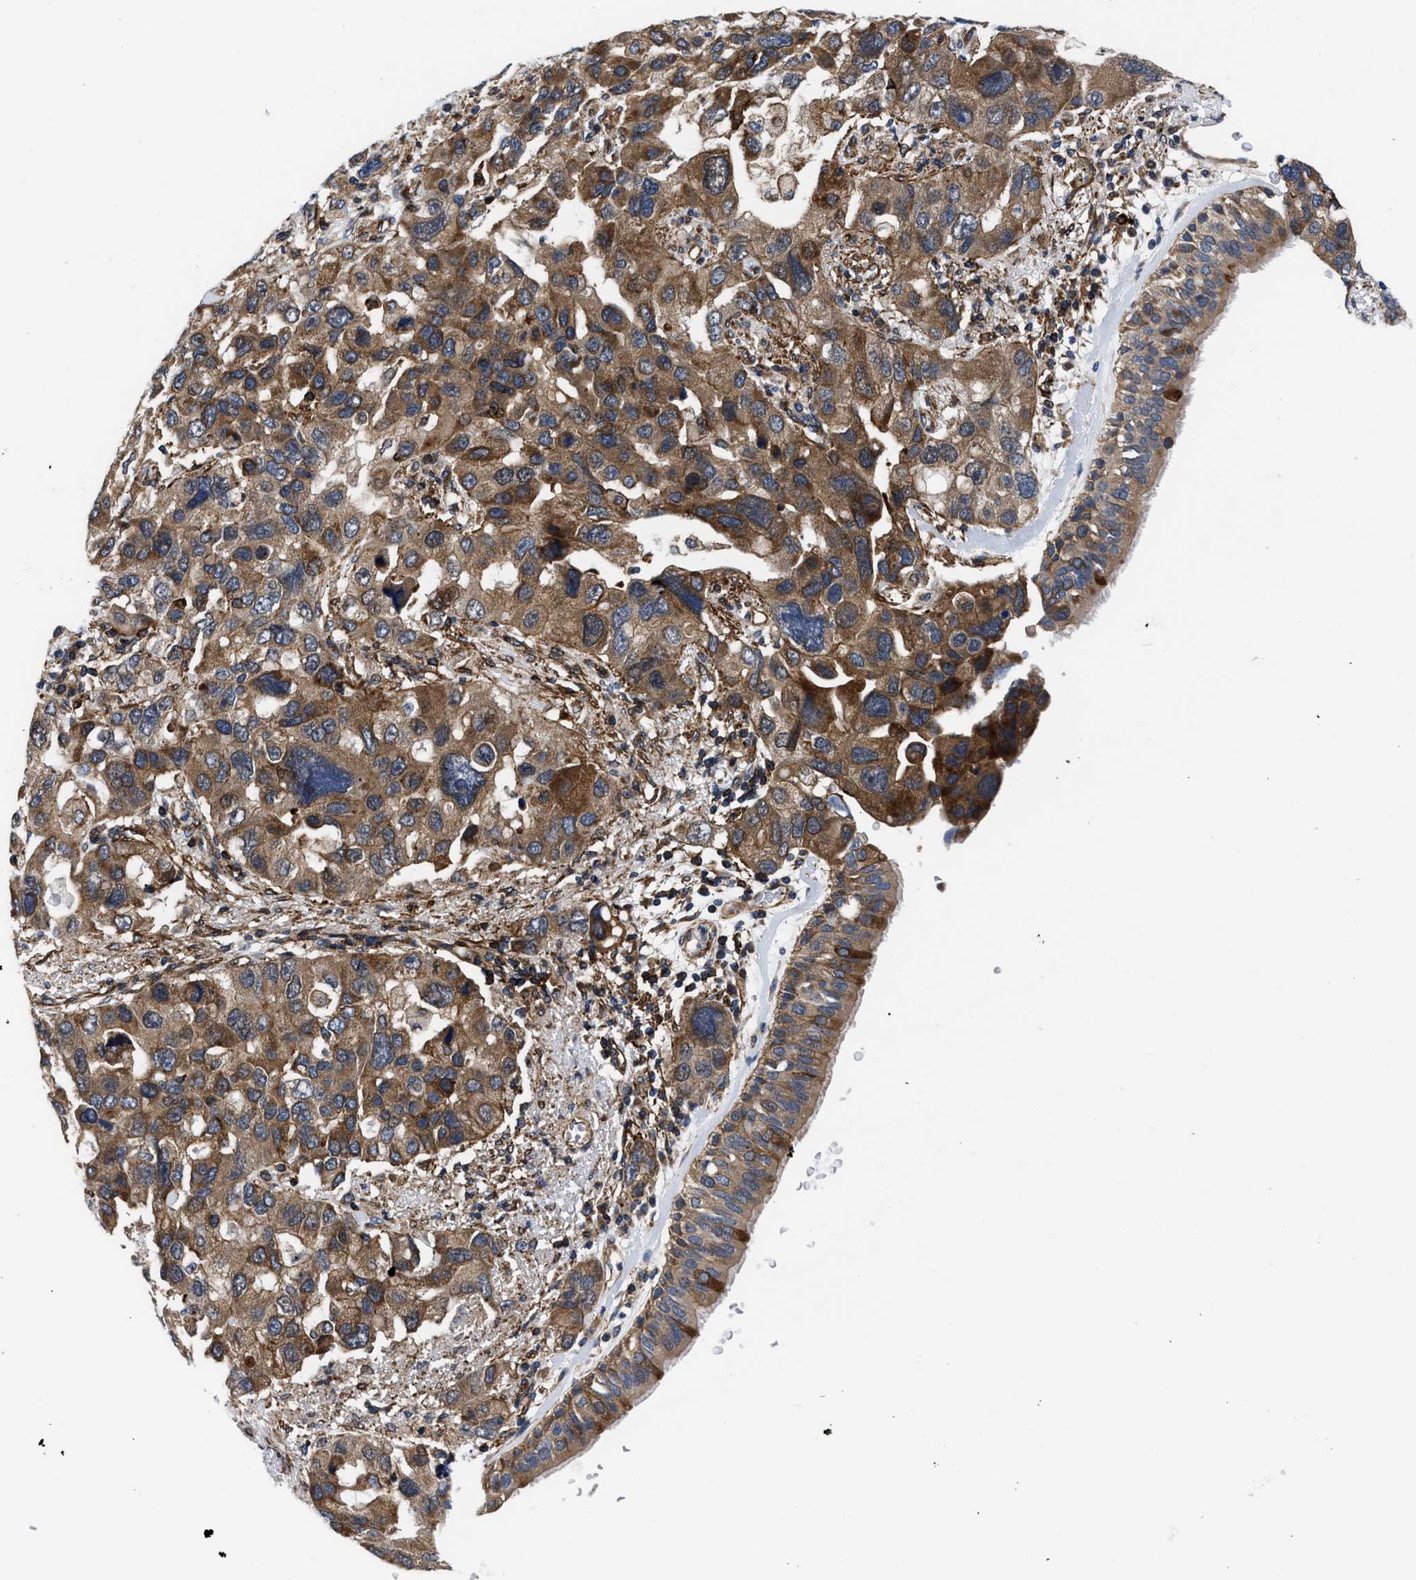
{"staining": {"intensity": "moderate", "quantity": ">75%", "location": "cytoplasmic/membranous"}, "tissue": "bronchus", "cell_type": "Respiratory epithelial cells", "image_type": "normal", "snomed": [{"axis": "morphology", "description": "Normal tissue, NOS"}, {"axis": "morphology", "description": "Adenocarcinoma, NOS"}, {"axis": "morphology", "description": "Adenocarcinoma, metastatic, NOS"}, {"axis": "topography", "description": "Lymph node"}, {"axis": "topography", "description": "Bronchus"}, {"axis": "topography", "description": "Lung"}], "caption": "Unremarkable bronchus demonstrates moderate cytoplasmic/membranous expression in approximately >75% of respiratory epithelial cells, visualized by immunohistochemistry.", "gene": "SPAST", "patient": {"sex": "female", "age": 54}}